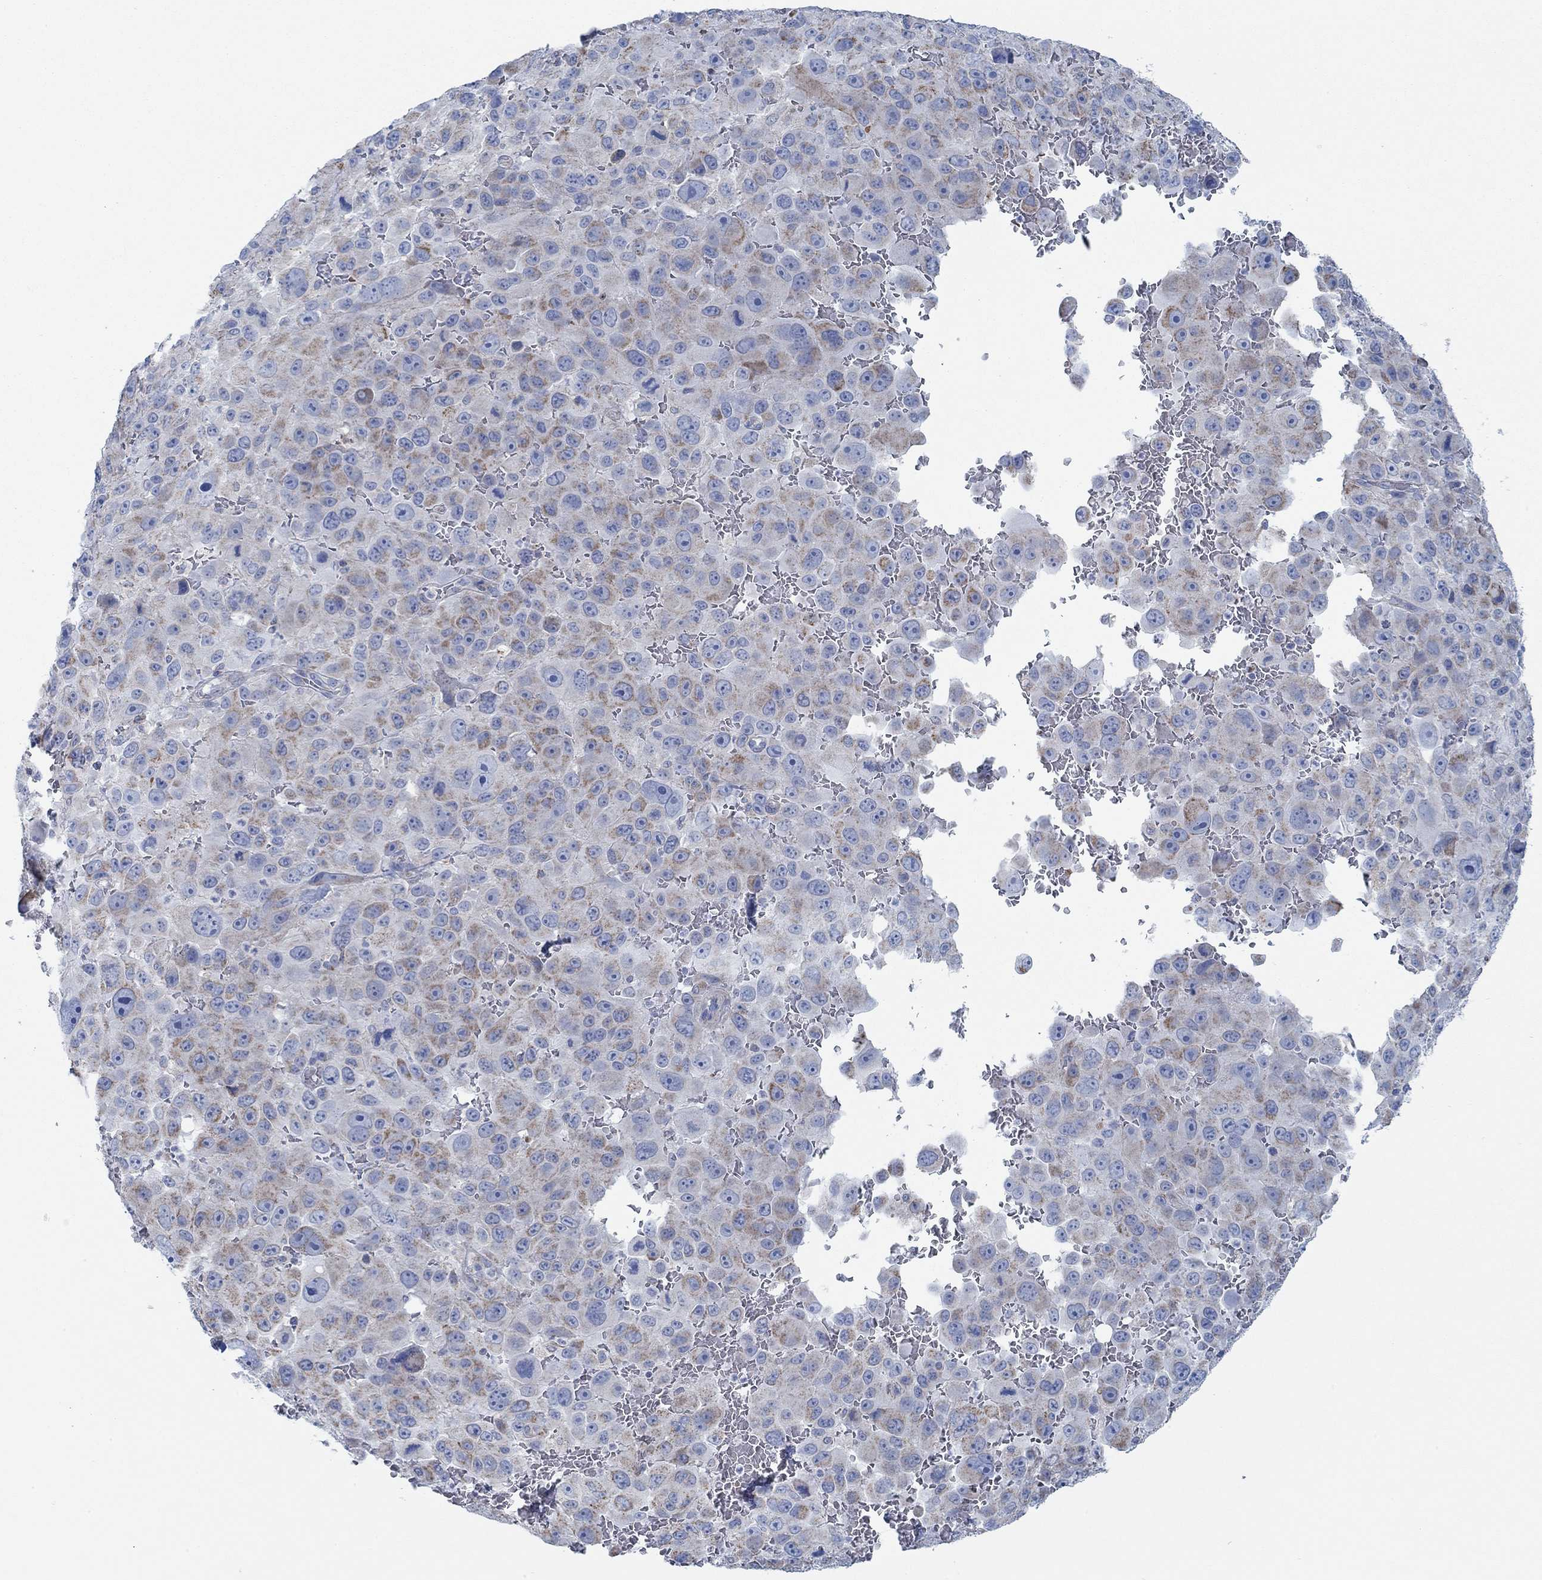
{"staining": {"intensity": "moderate", "quantity": "25%-75%", "location": "cytoplasmic/membranous"}, "tissue": "melanoma", "cell_type": "Tumor cells", "image_type": "cancer", "snomed": [{"axis": "morphology", "description": "Malignant melanoma, NOS"}, {"axis": "topography", "description": "Skin"}], "caption": "A brown stain shows moderate cytoplasmic/membranous staining of a protein in melanoma tumor cells.", "gene": "GLOD5", "patient": {"sex": "female", "age": 91}}